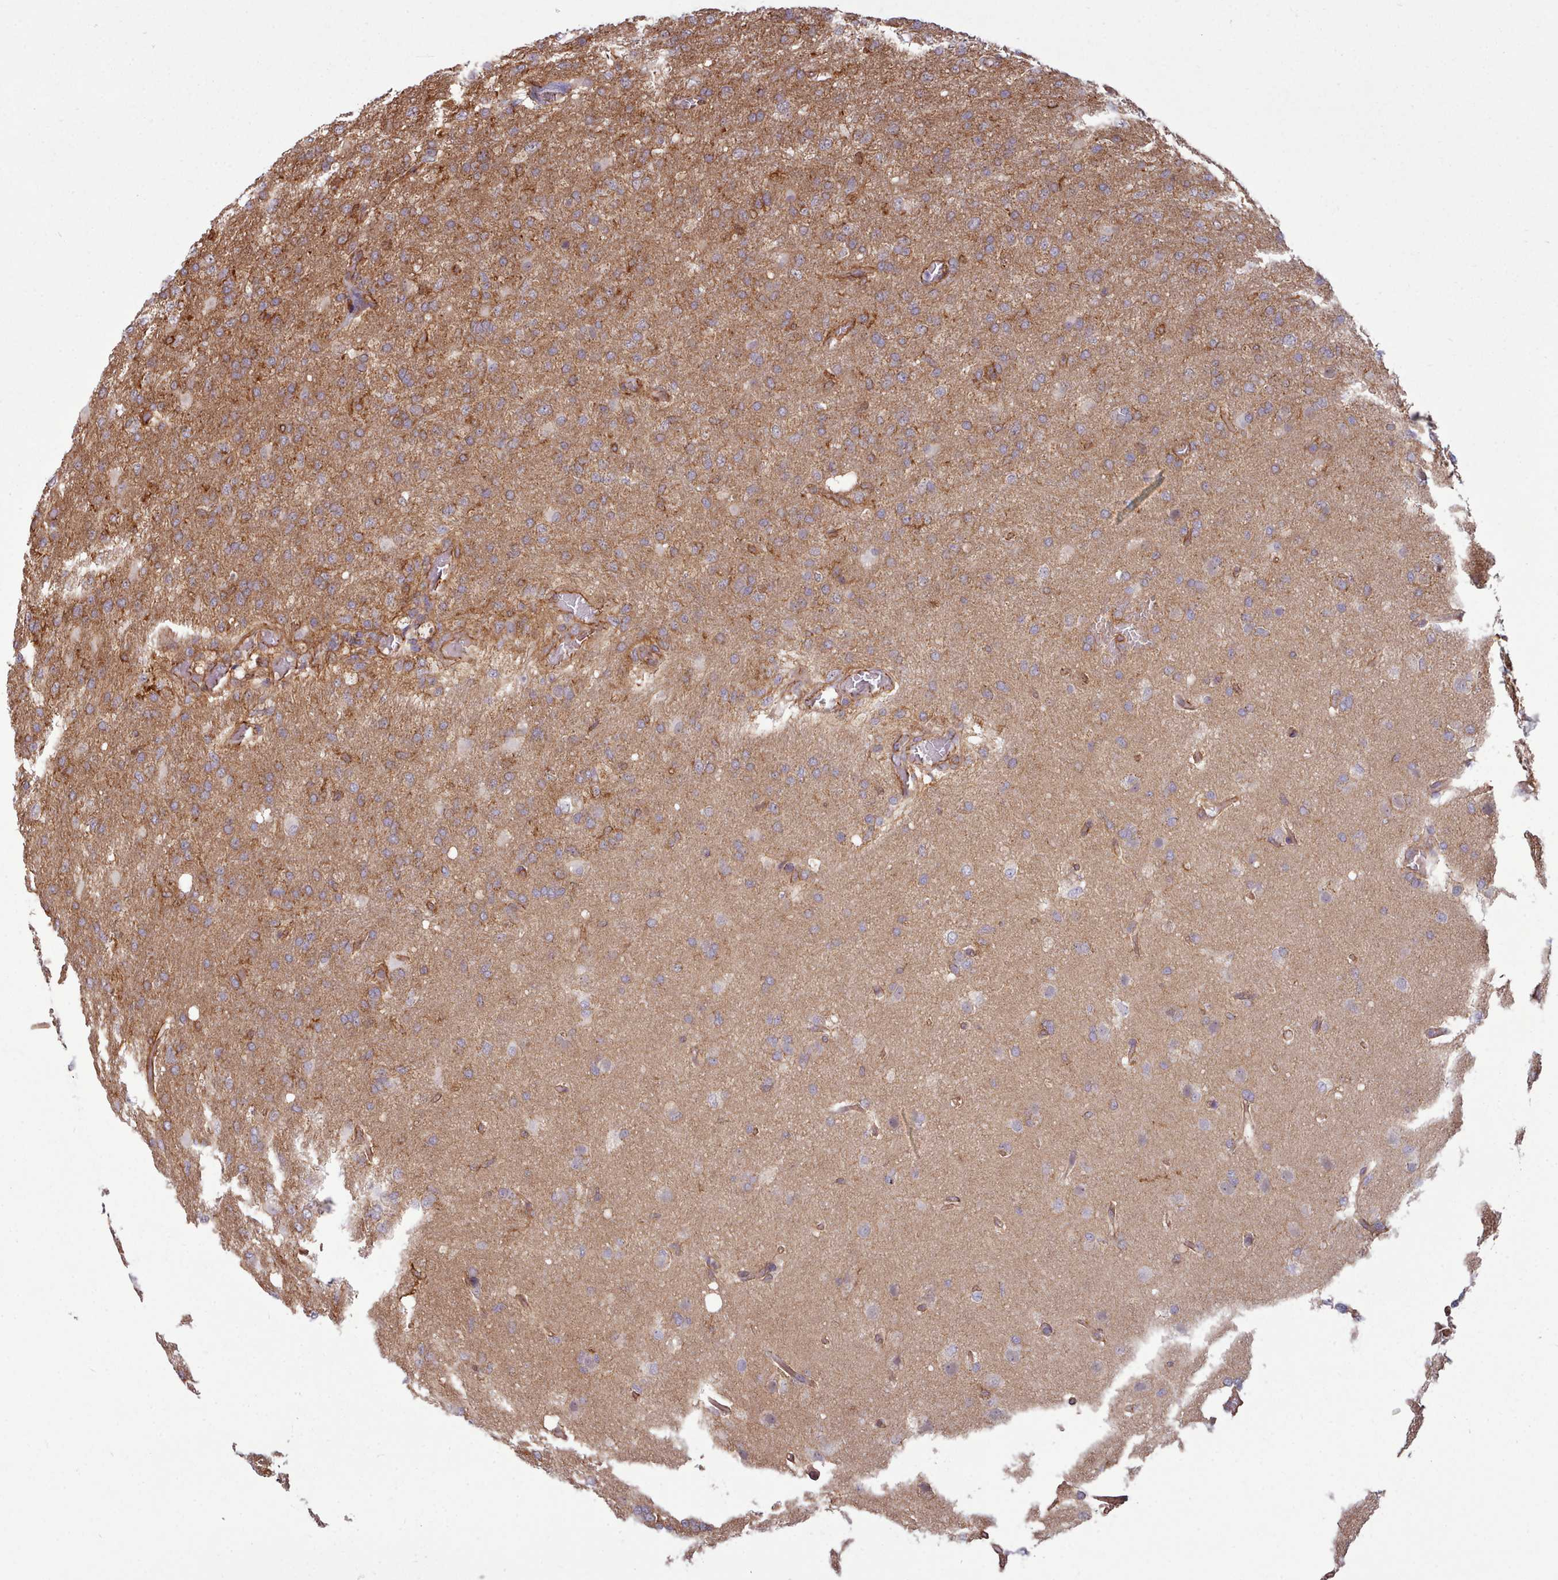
{"staining": {"intensity": "moderate", "quantity": "25%-75%", "location": "cytoplasmic/membranous"}, "tissue": "glioma", "cell_type": "Tumor cells", "image_type": "cancer", "snomed": [{"axis": "morphology", "description": "Glioma, malignant, High grade"}, {"axis": "topography", "description": "Brain"}], "caption": "Tumor cells reveal medium levels of moderate cytoplasmic/membranous positivity in approximately 25%-75% of cells in human glioma. Nuclei are stained in blue.", "gene": "MRPL46", "patient": {"sex": "female", "age": 74}}